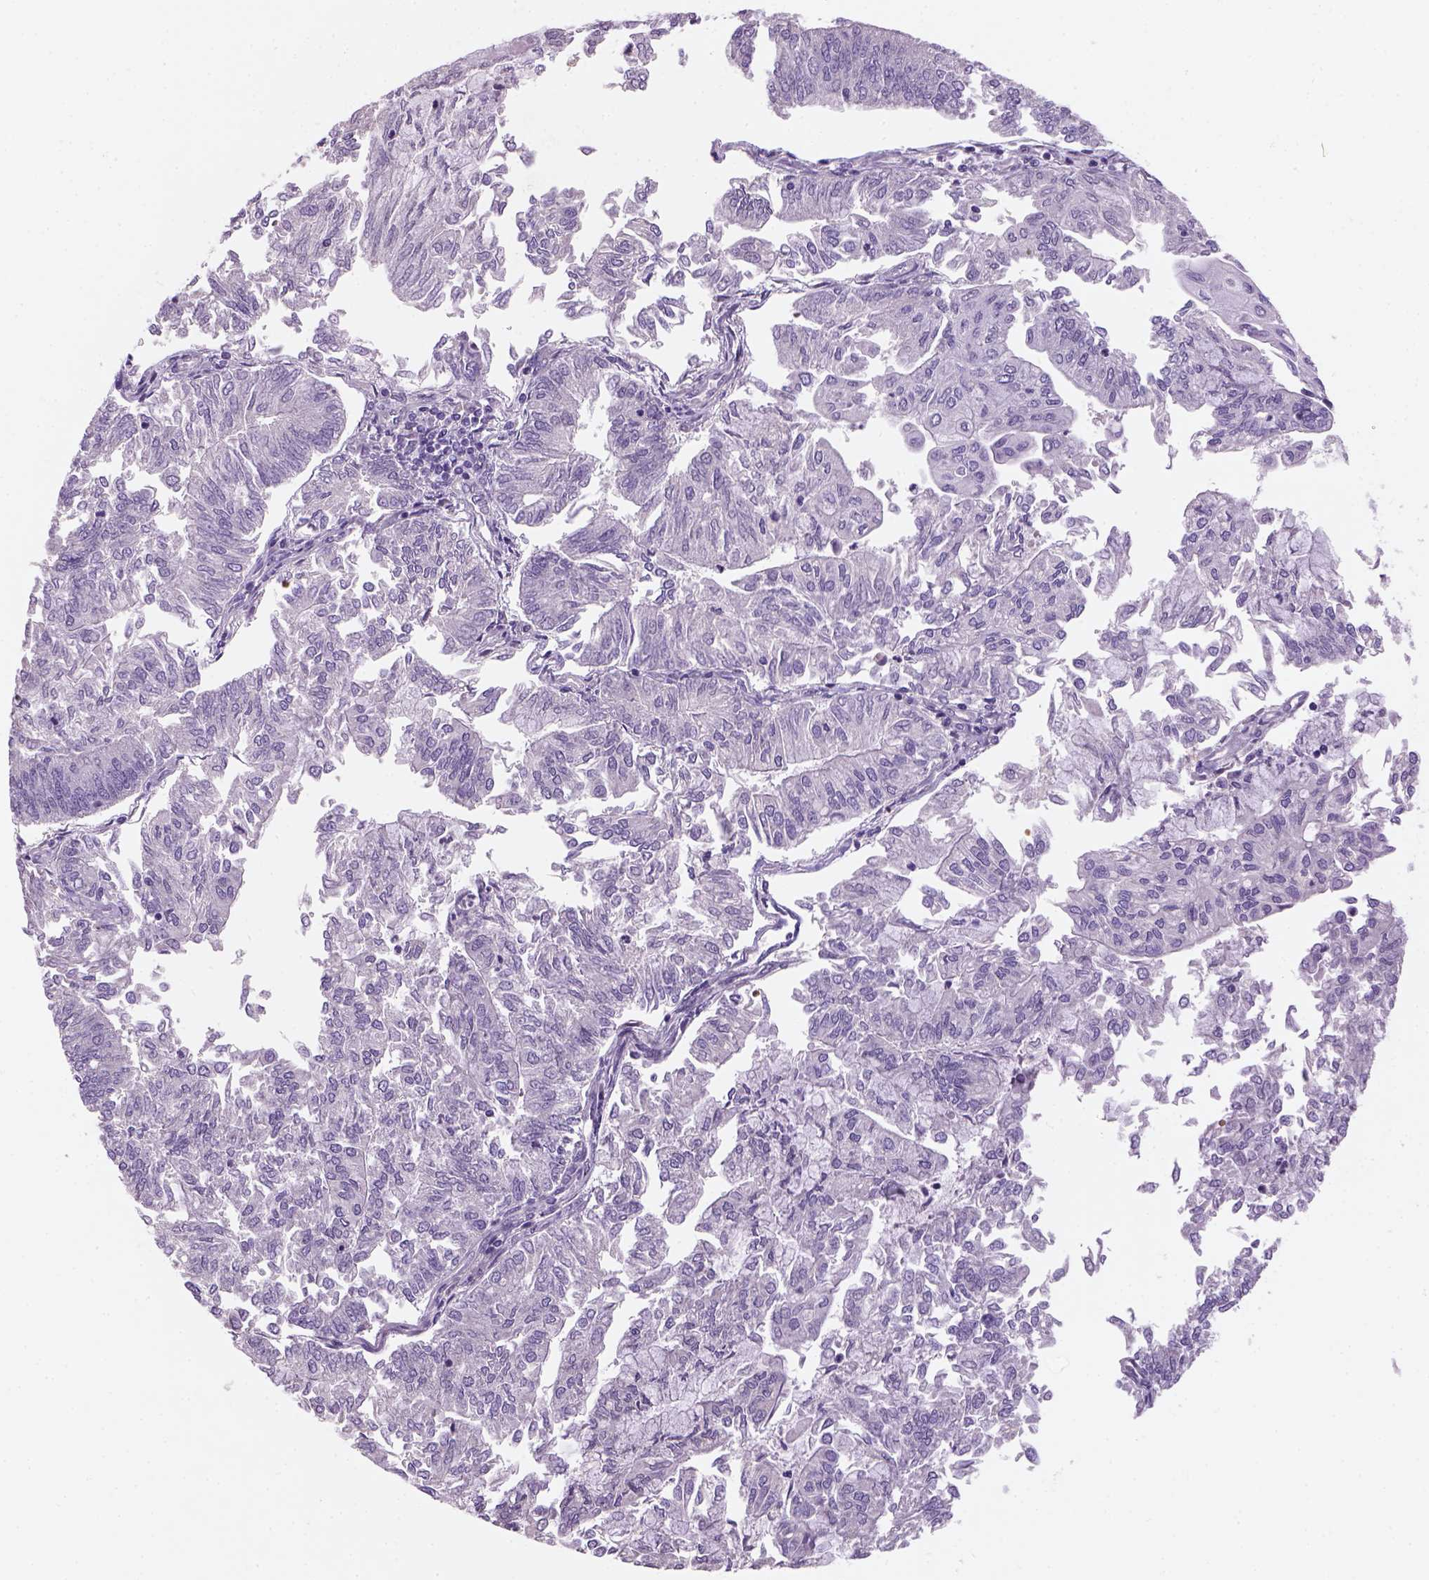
{"staining": {"intensity": "negative", "quantity": "none", "location": "none"}, "tissue": "endometrial cancer", "cell_type": "Tumor cells", "image_type": "cancer", "snomed": [{"axis": "morphology", "description": "Adenocarcinoma, NOS"}, {"axis": "topography", "description": "Endometrium"}], "caption": "The photomicrograph displays no significant expression in tumor cells of endometrial cancer.", "gene": "ZMAT4", "patient": {"sex": "female", "age": 59}}